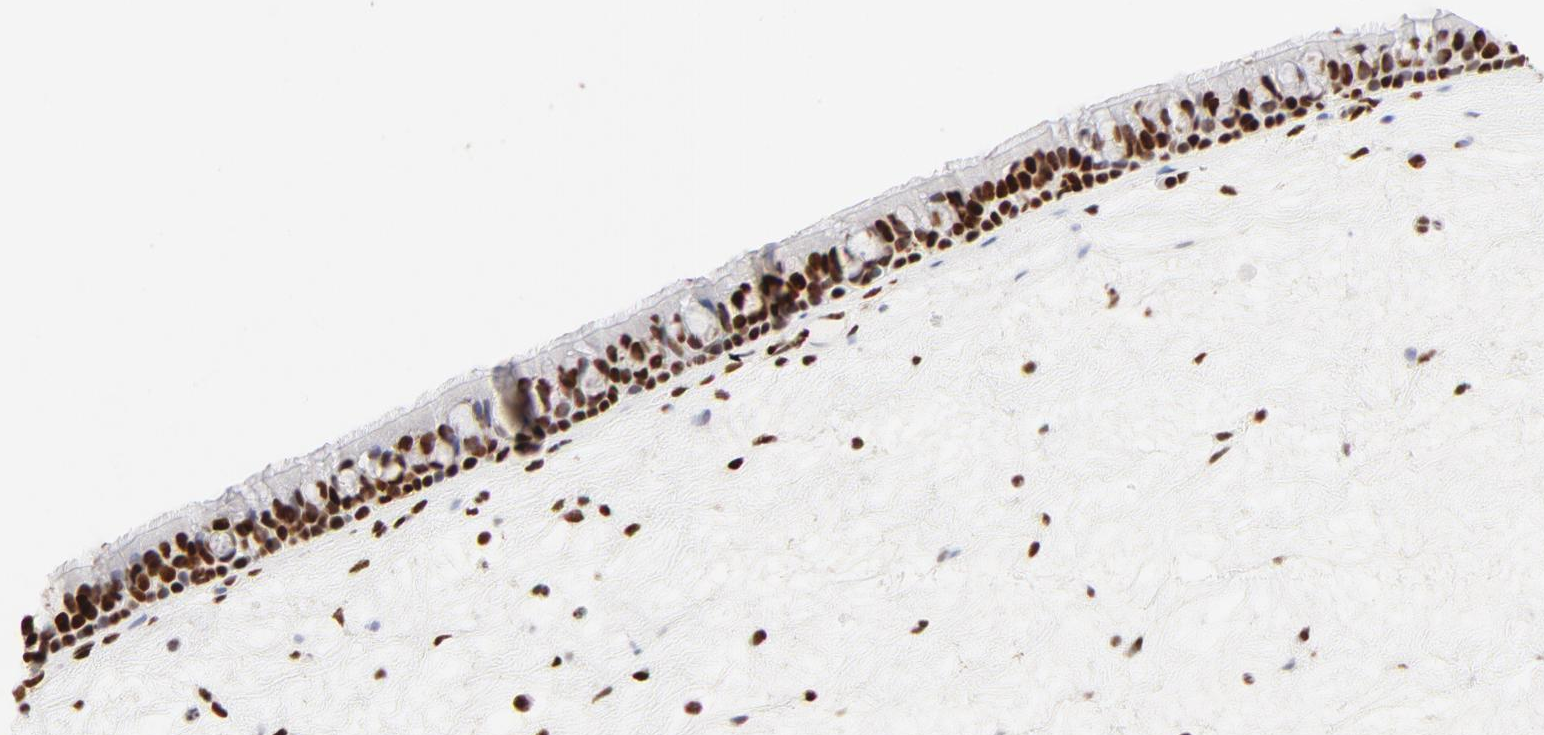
{"staining": {"intensity": "strong", "quantity": ">75%", "location": "nuclear"}, "tissue": "nasopharynx", "cell_type": "Respiratory epithelial cells", "image_type": "normal", "snomed": [{"axis": "morphology", "description": "Normal tissue, NOS"}, {"axis": "topography", "description": "Nasopharynx"}], "caption": "Strong nuclear staining for a protein is present in approximately >75% of respiratory epithelial cells of normal nasopharynx using immunohistochemistry.", "gene": "TARDBP", "patient": {"sex": "female", "age": 78}}